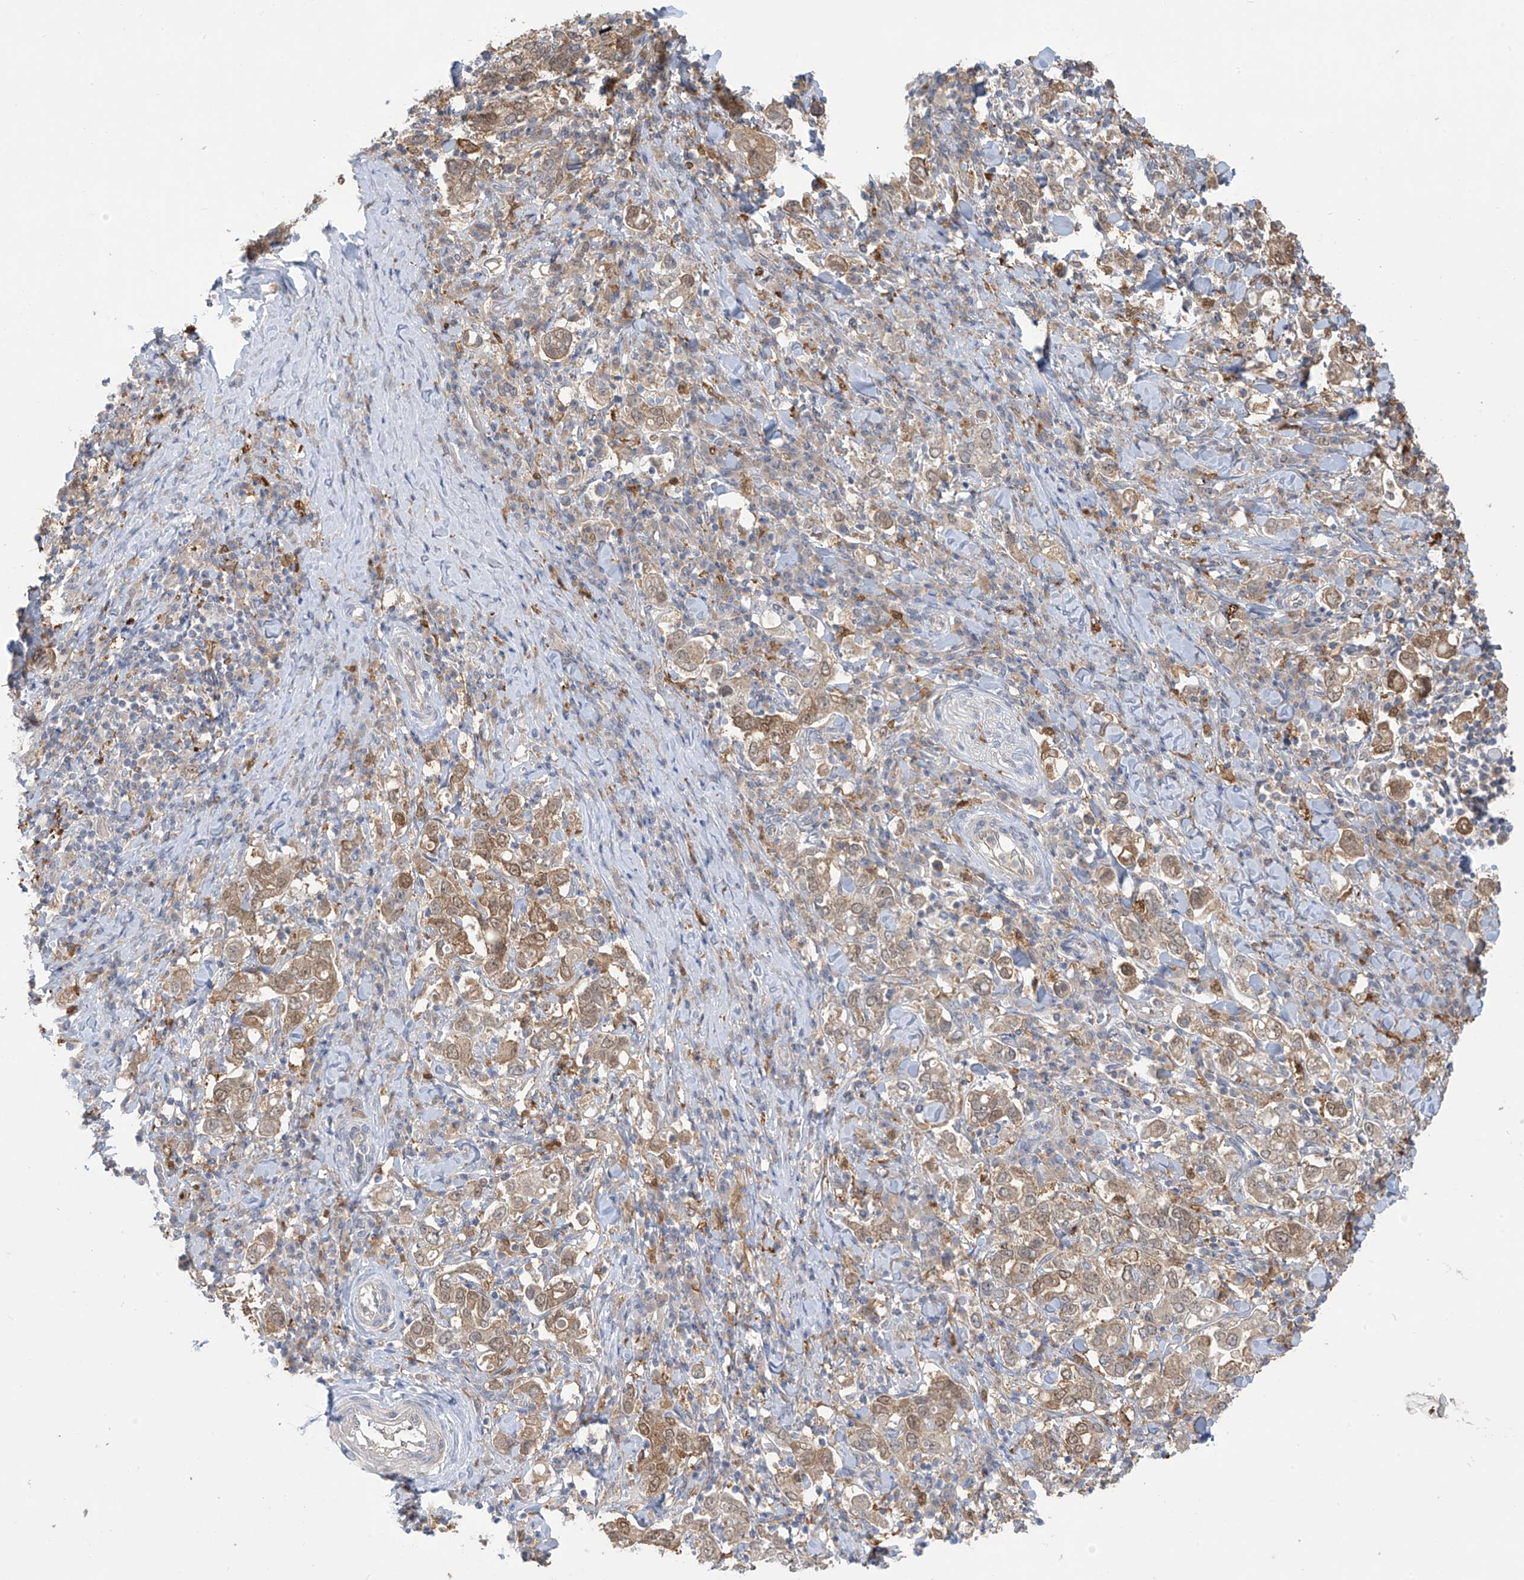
{"staining": {"intensity": "moderate", "quantity": ">75%", "location": "cytoplasmic/membranous,nuclear"}, "tissue": "stomach cancer", "cell_type": "Tumor cells", "image_type": "cancer", "snomed": [{"axis": "morphology", "description": "Adenocarcinoma, NOS"}, {"axis": "topography", "description": "Stomach, upper"}], "caption": "Tumor cells display medium levels of moderate cytoplasmic/membranous and nuclear staining in about >75% of cells in human adenocarcinoma (stomach).", "gene": "IDH1", "patient": {"sex": "male", "age": 62}}